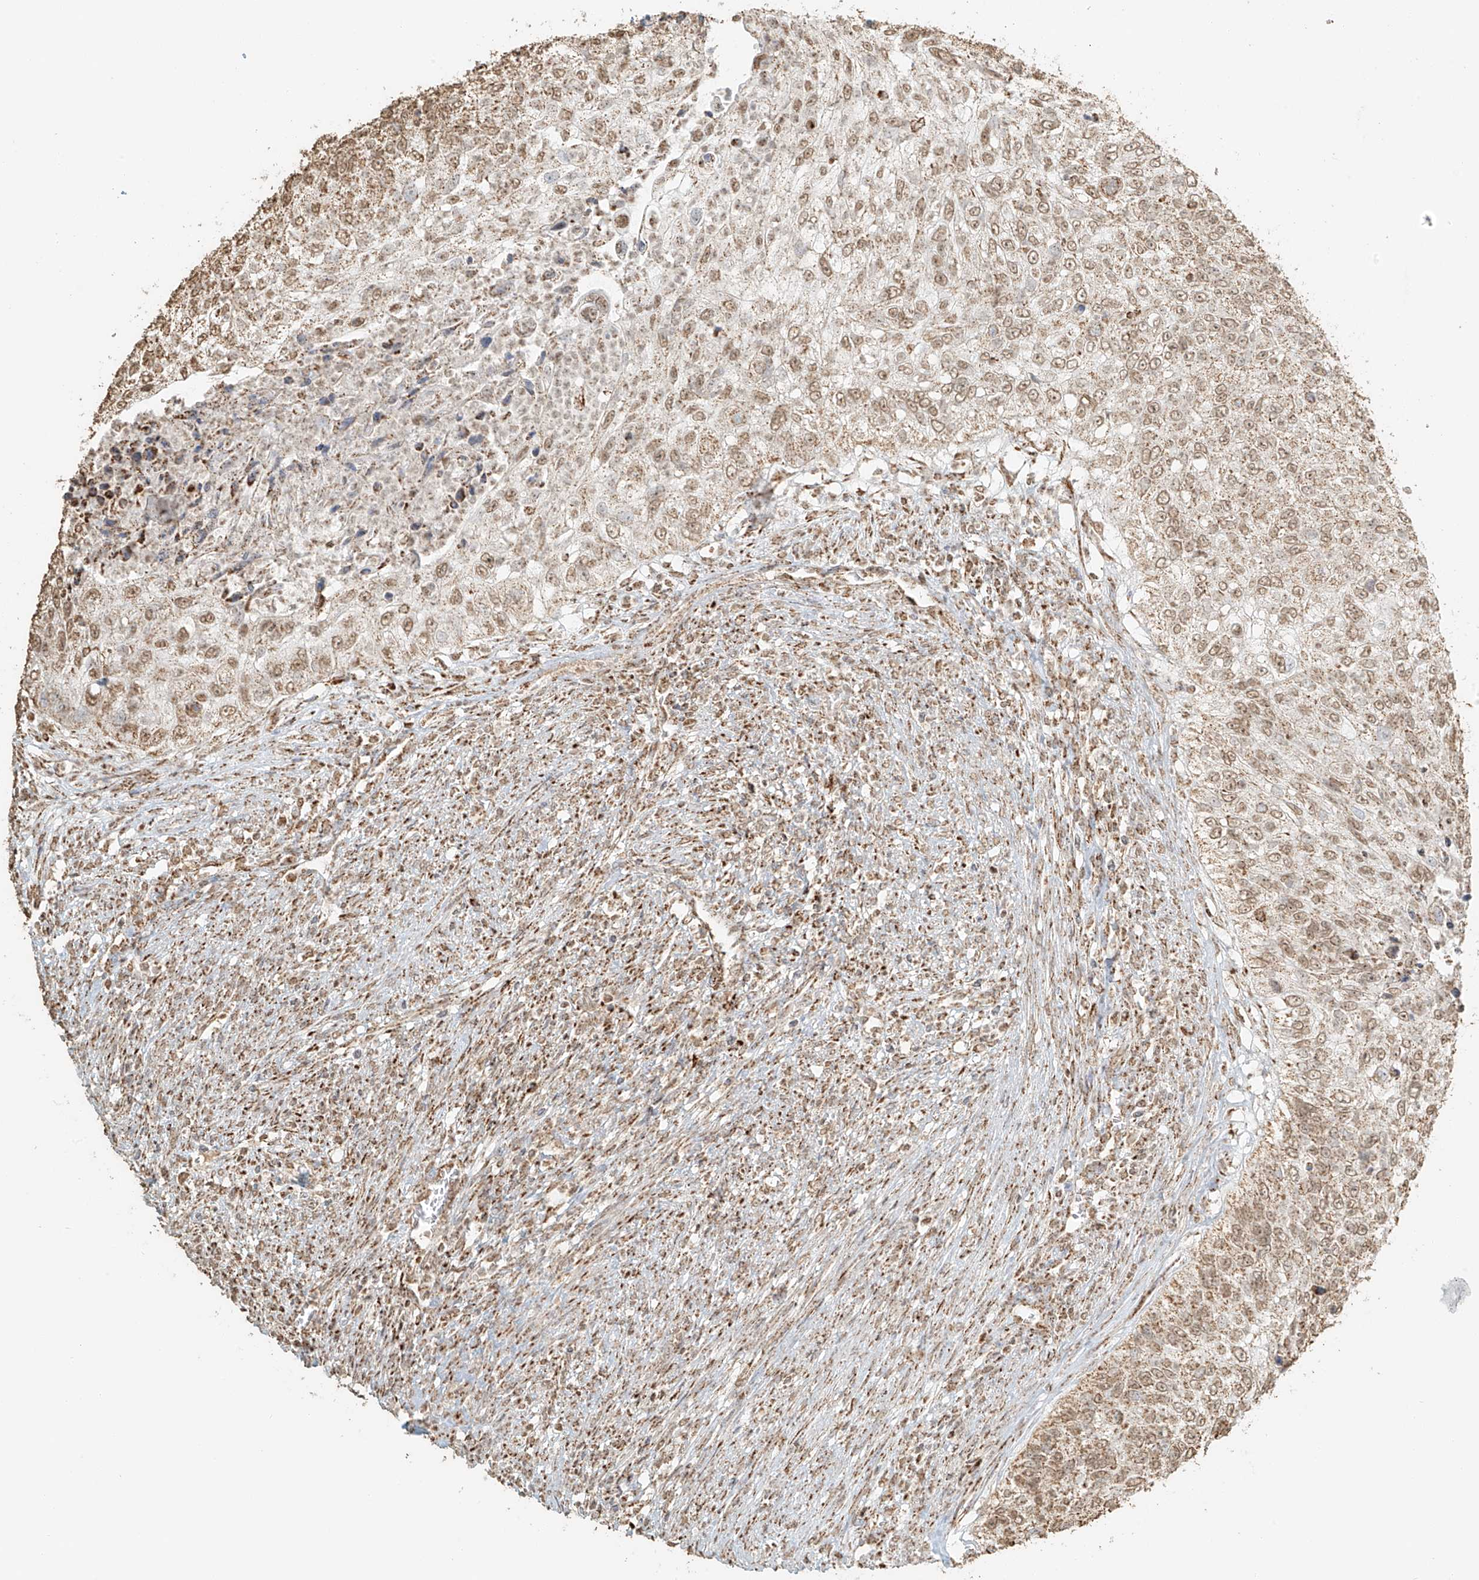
{"staining": {"intensity": "weak", "quantity": ">75%", "location": "cytoplasmic/membranous,nuclear"}, "tissue": "urothelial cancer", "cell_type": "Tumor cells", "image_type": "cancer", "snomed": [{"axis": "morphology", "description": "Urothelial carcinoma, High grade"}, {"axis": "topography", "description": "Urinary bladder"}], "caption": "This is an image of IHC staining of urothelial carcinoma (high-grade), which shows weak expression in the cytoplasmic/membranous and nuclear of tumor cells.", "gene": "MIPEP", "patient": {"sex": "female", "age": 60}}